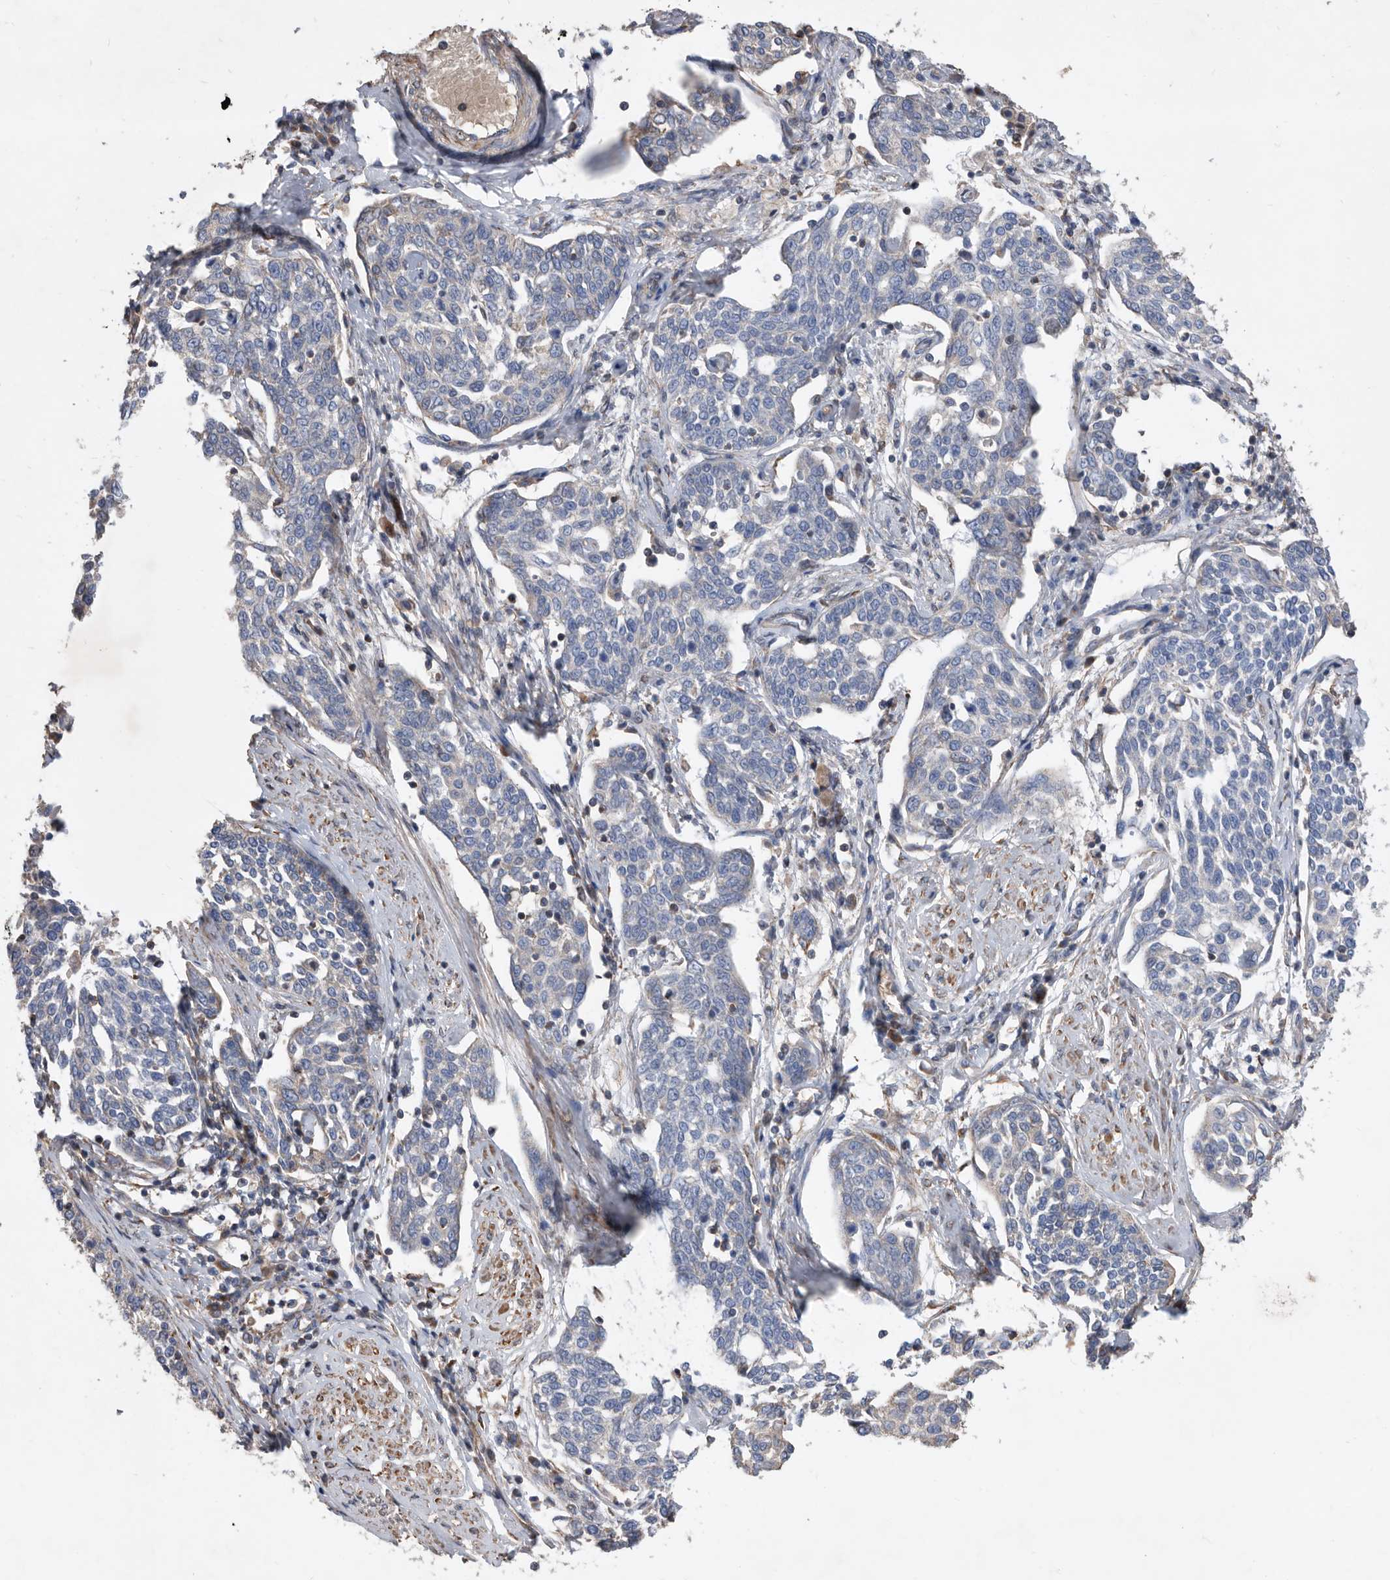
{"staining": {"intensity": "negative", "quantity": "none", "location": "none"}, "tissue": "cervical cancer", "cell_type": "Tumor cells", "image_type": "cancer", "snomed": [{"axis": "morphology", "description": "Squamous cell carcinoma, NOS"}, {"axis": "topography", "description": "Cervix"}], "caption": "A photomicrograph of cervical cancer stained for a protein displays no brown staining in tumor cells.", "gene": "ATP13A3", "patient": {"sex": "female", "age": 34}}